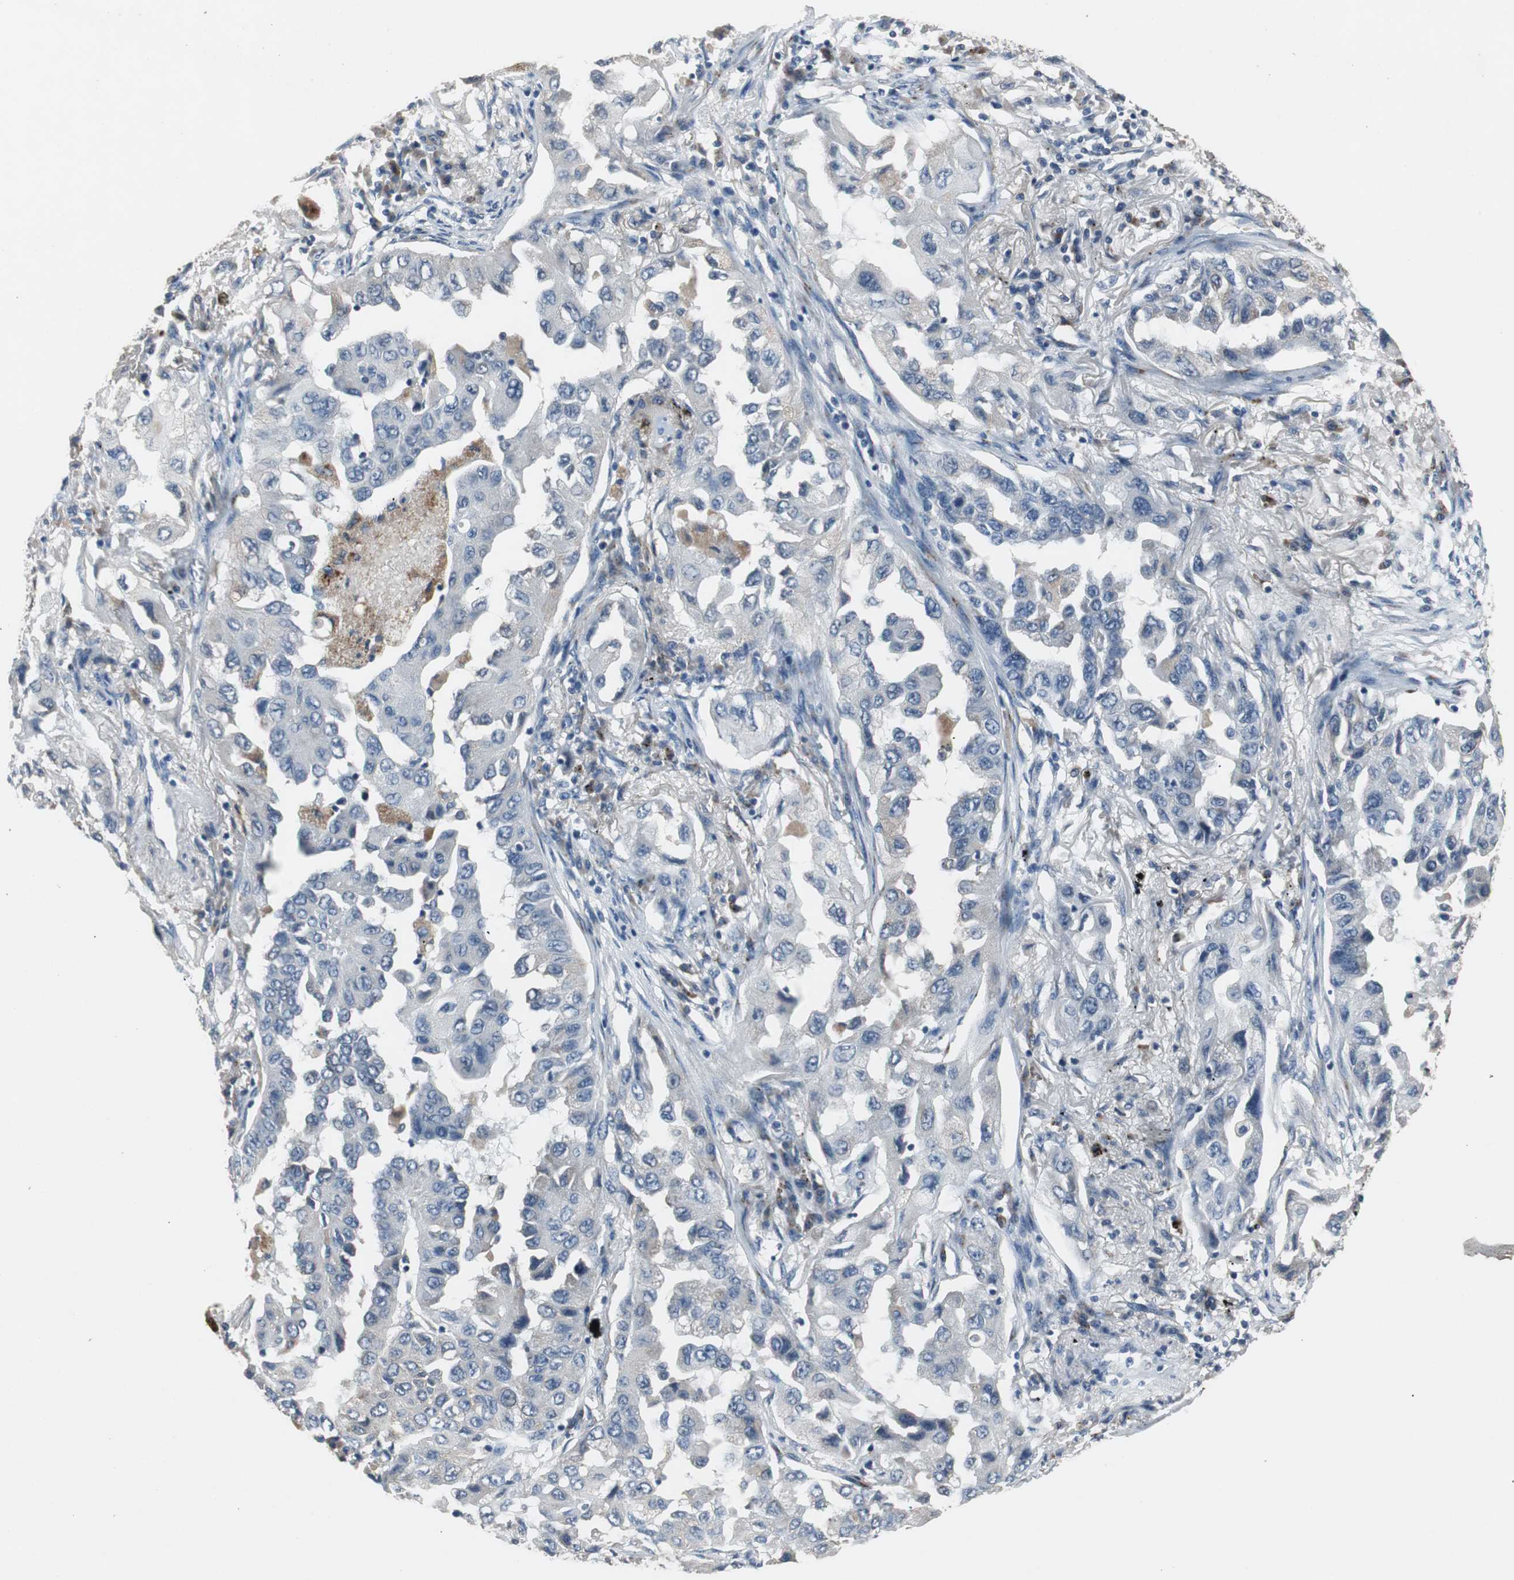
{"staining": {"intensity": "negative", "quantity": "none", "location": "none"}, "tissue": "lung cancer", "cell_type": "Tumor cells", "image_type": "cancer", "snomed": [{"axis": "morphology", "description": "Adenocarcinoma, NOS"}, {"axis": "topography", "description": "Lung"}], "caption": "The histopathology image reveals no significant positivity in tumor cells of lung cancer. Nuclei are stained in blue.", "gene": "PCYT1B", "patient": {"sex": "female", "age": 65}}